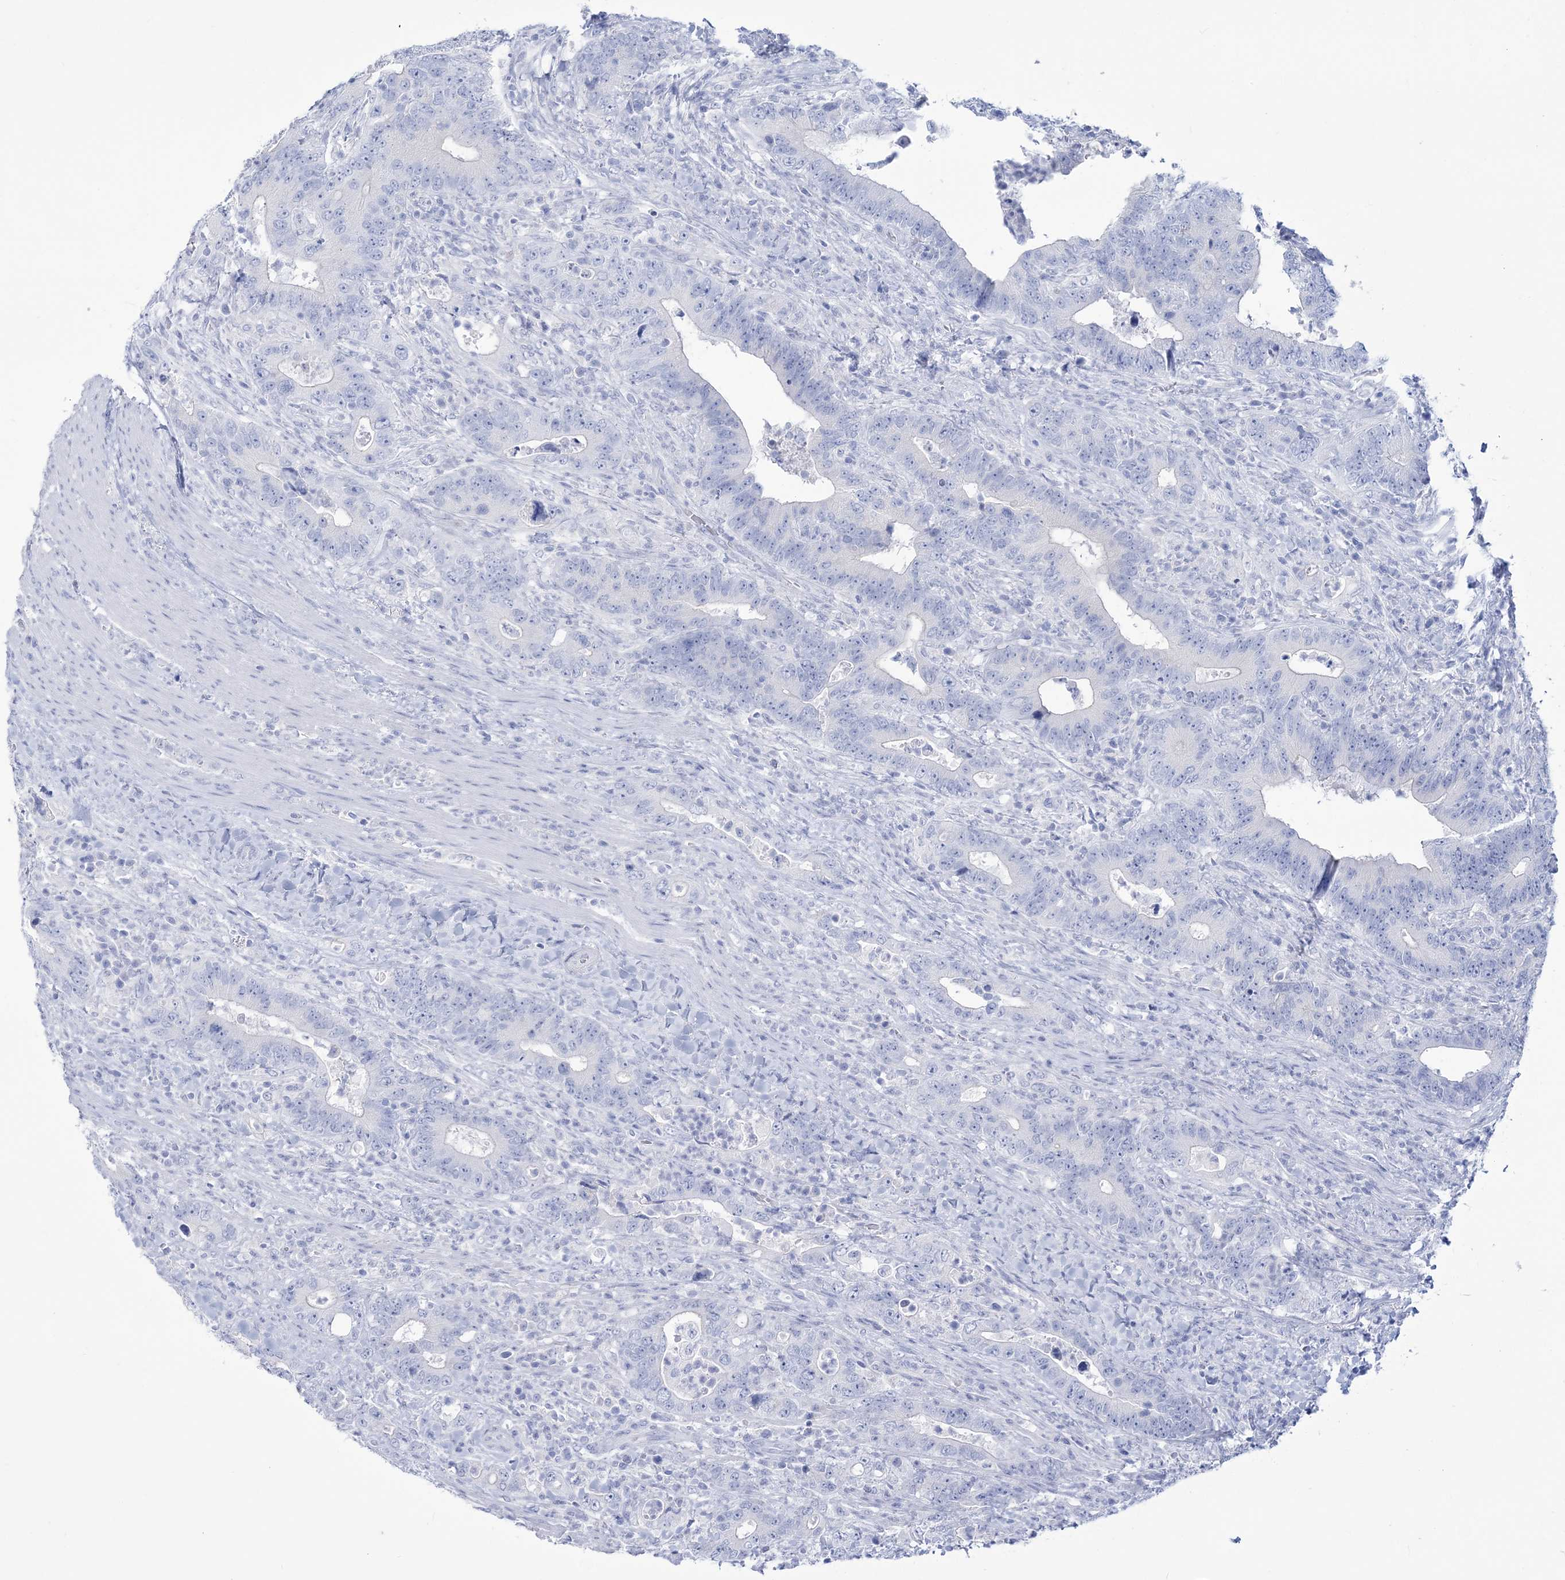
{"staining": {"intensity": "negative", "quantity": "none", "location": "none"}, "tissue": "colorectal cancer", "cell_type": "Tumor cells", "image_type": "cancer", "snomed": [{"axis": "morphology", "description": "Adenocarcinoma, NOS"}, {"axis": "topography", "description": "Colon"}], "caption": "Colorectal cancer (adenocarcinoma) was stained to show a protein in brown. There is no significant expression in tumor cells.", "gene": "RBP2", "patient": {"sex": "female", "age": 75}}